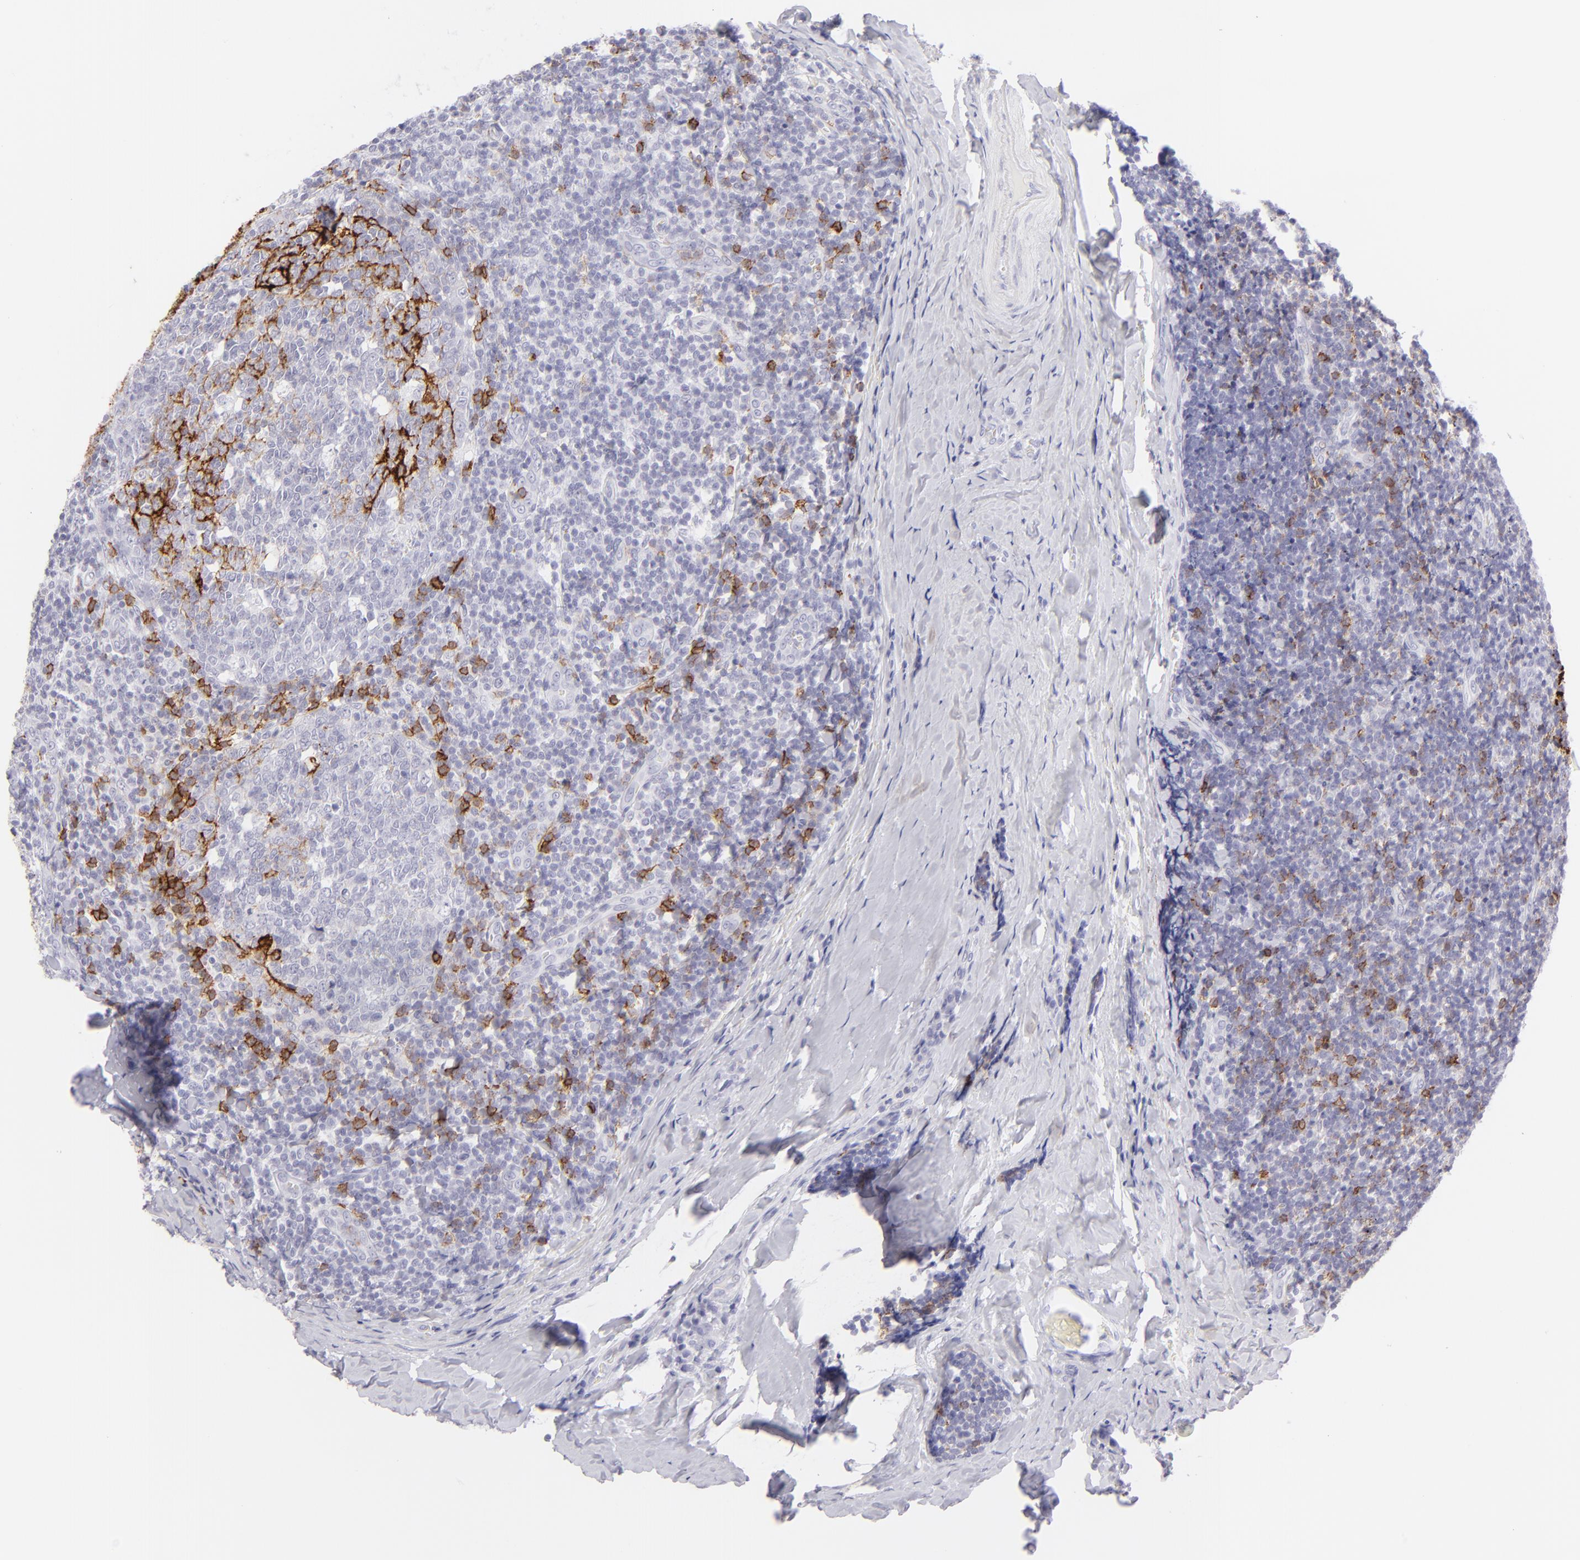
{"staining": {"intensity": "strong", "quantity": "25%-75%", "location": "cytoplasmic/membranous"}, "tissue": "tonsil", "cell_type": "Germinal center cells", "image_type": "normal", "snomed": [{"axis": "morphology", "description": "Normal tissue, NOS"}, {"axis": "topography", "description": "Tonsil"}], "caption": "Germinal center cells demonstrate high levels of strong cytoplasmic/membranous expression in approximately 25%-75% of cells in benign human tonsil.", "gene": "FCER2", "patient": {"sex": "male", "age": 31}}